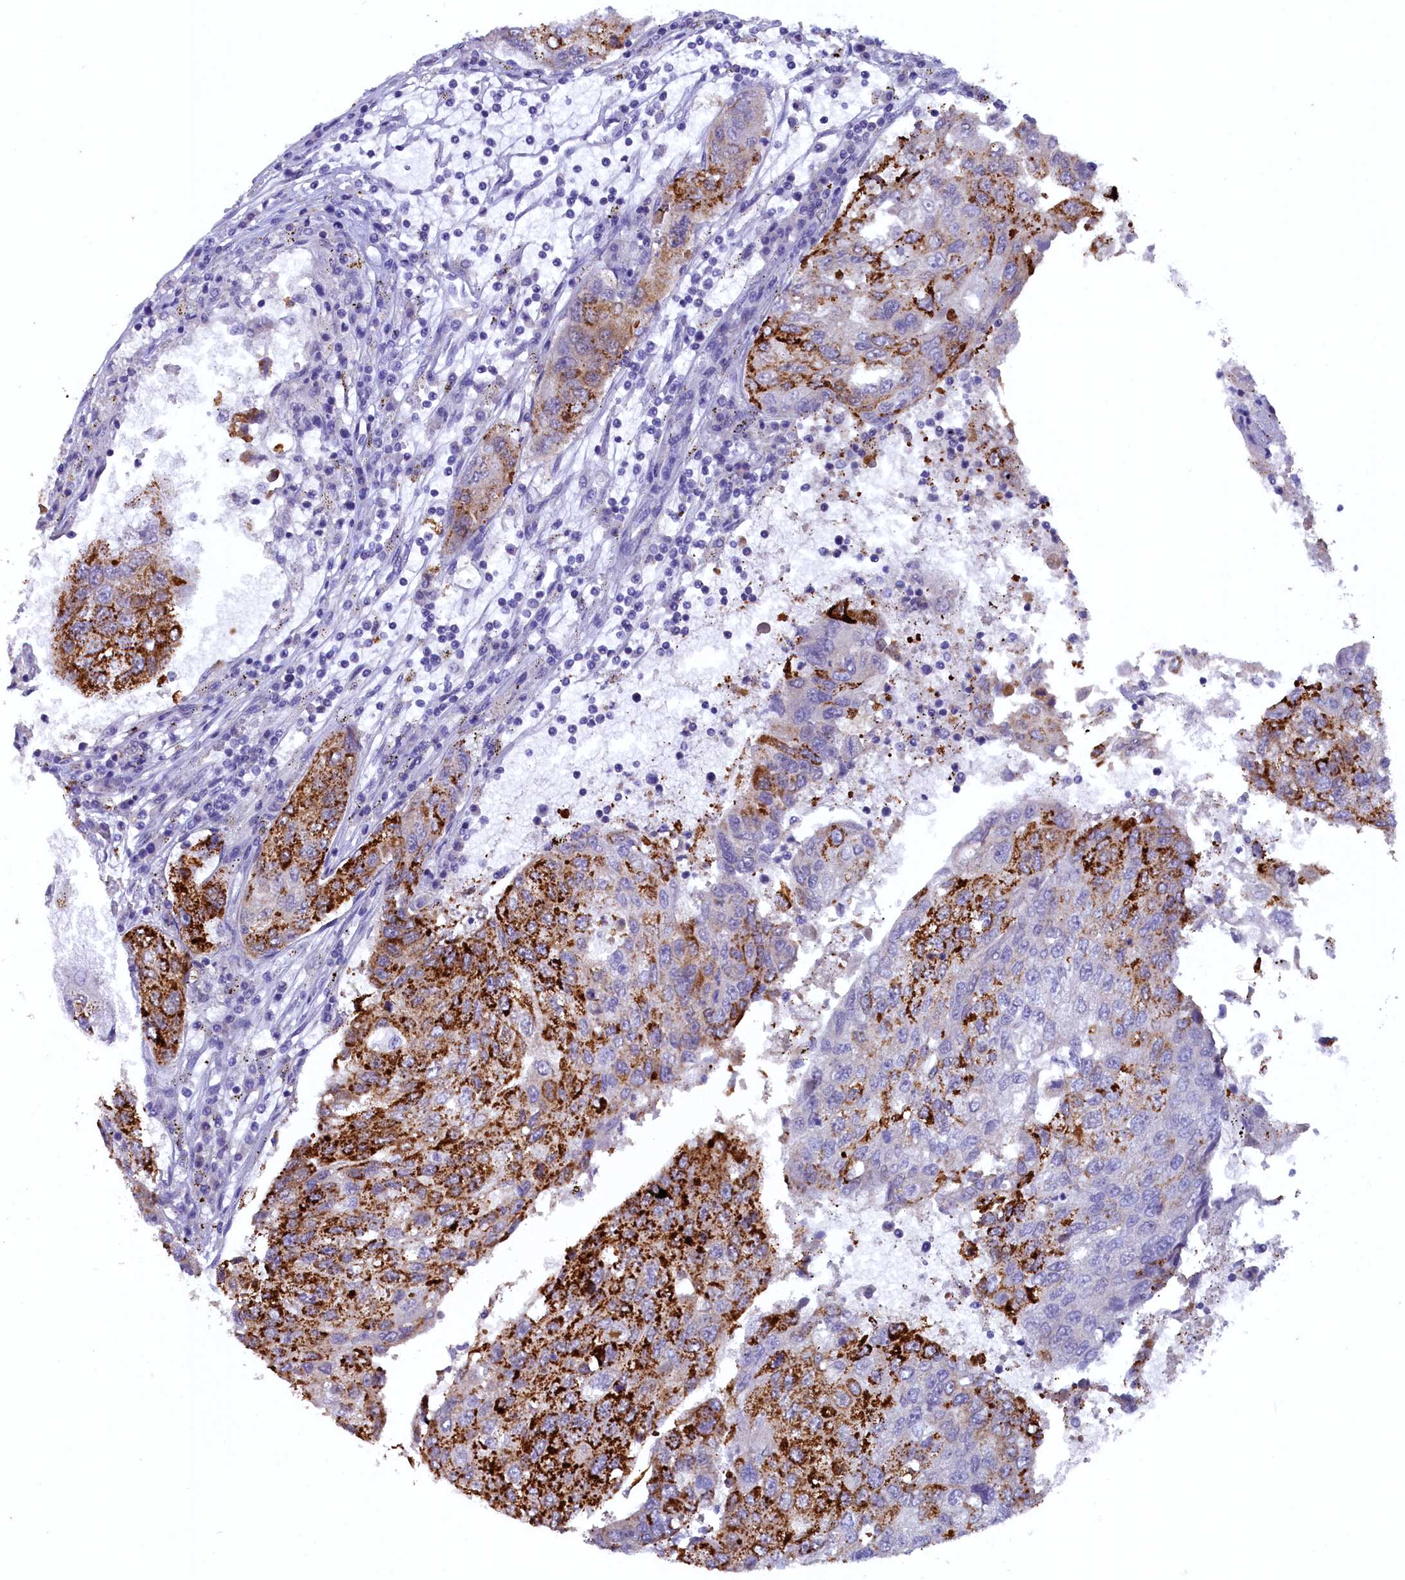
{"staining": {"intensity": "strong", "quantity": "25%-75%", "location": "cytoplasmic/membranous"}, "tissue": "urothelial cancer", "cell_type": "Tumor cells", "image_type": "cancer", "snomed": [{"axis": "morphology", "description": "Urothelial carcinoma, High grade"}, {"axis": "topography", "description": "Lymph node"}, {"axis": "topography", "description": "Urinary bladder"}], "caption": "Immunohistochemical staining of human urothelial cancer exhibits high levels of strong cytoplasmic/membranous protein staining in about 25%-75% of tumor cells. The protein is shown in brown color, while the nuclei are stained blue.", "gene": "ZSWIM4", "patient": {"sex": "male", "age": 51}}